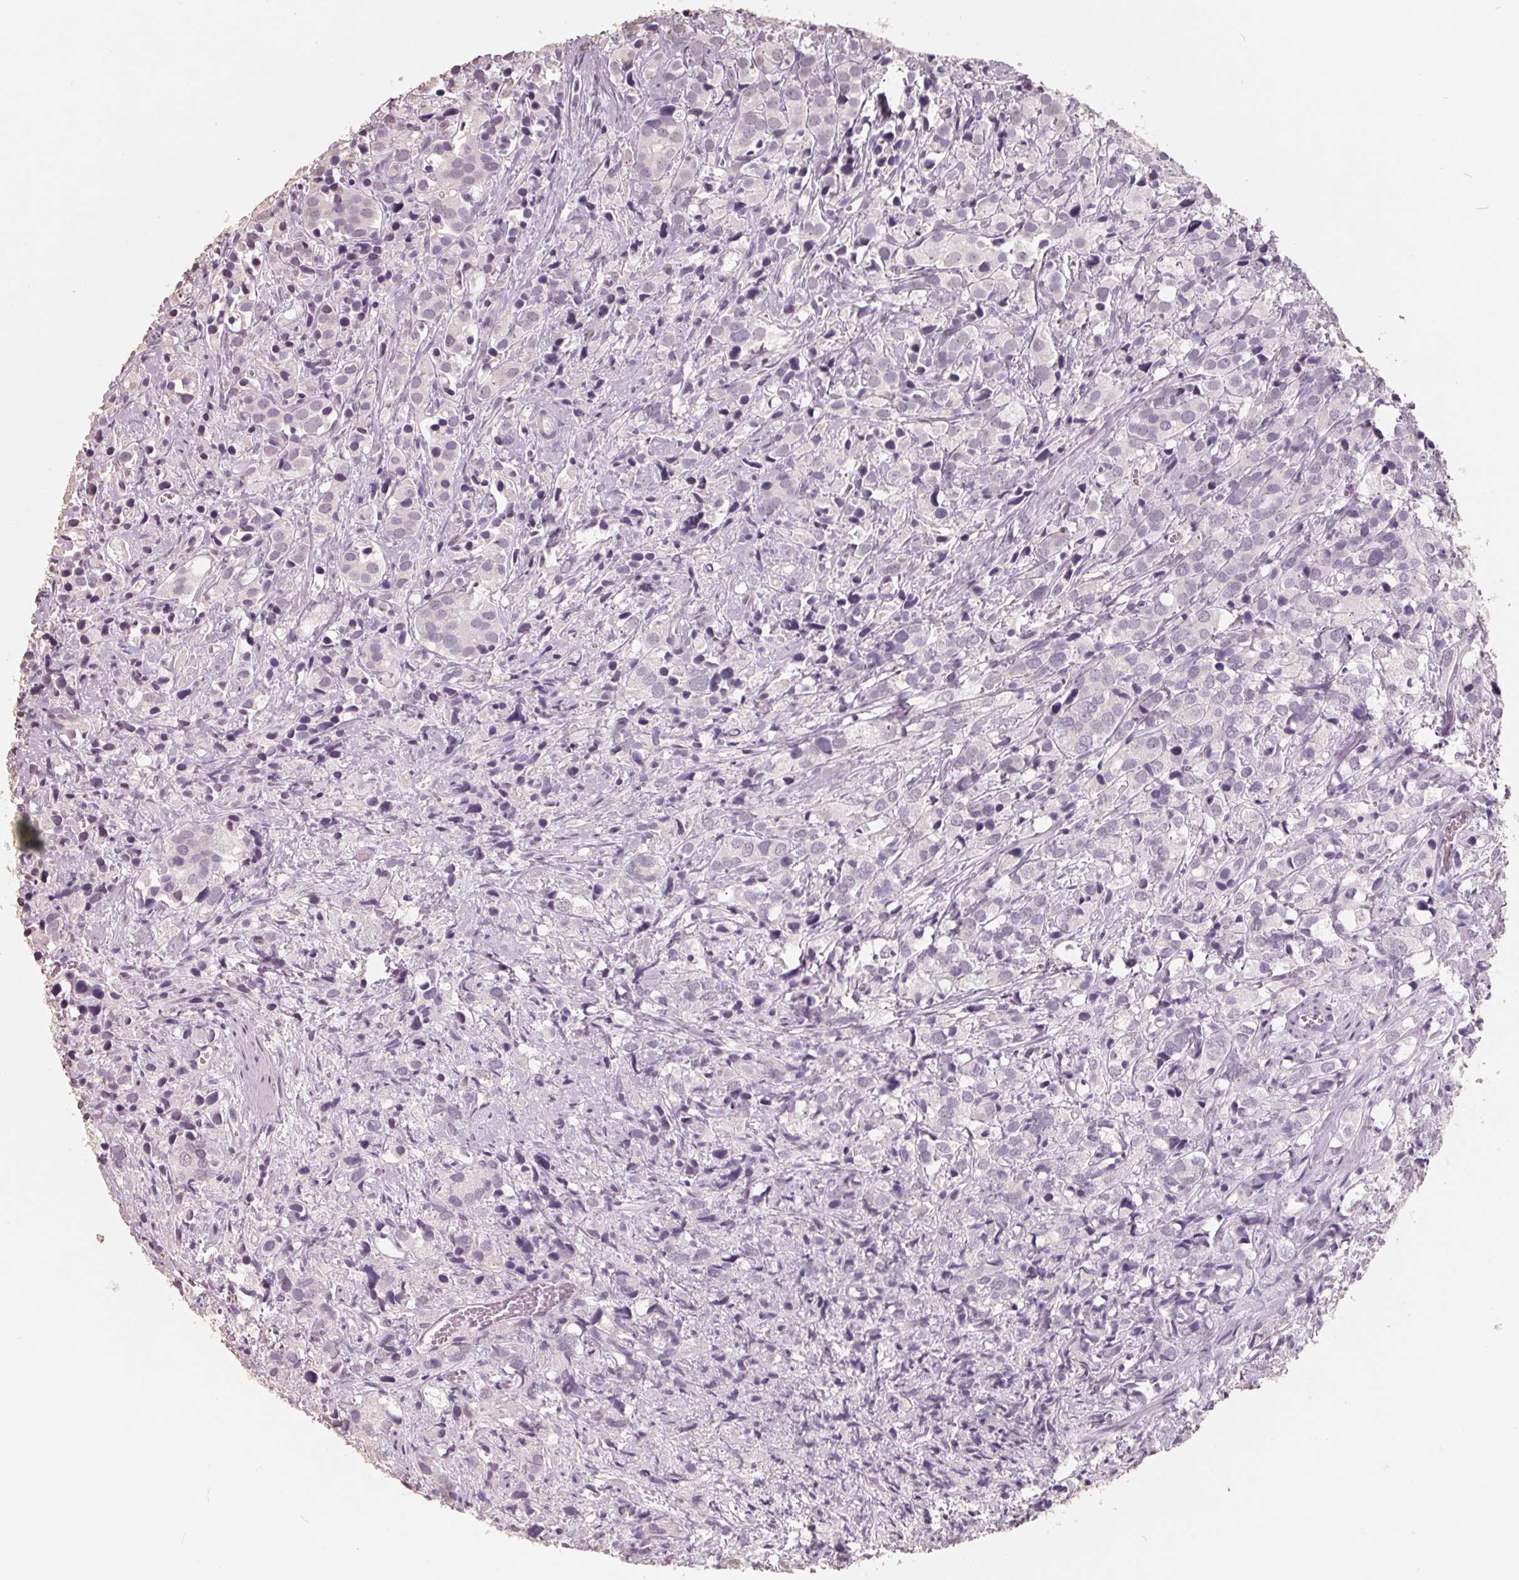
{"staining": {"intensity": "negative", "quantity": "none", "location": "none"}, "tissue": "prostate cancer", "cell_type": "Tumor cells", "image_type": "cancer", "snomed": [{"axis": "morphology", "description": "Adenocarcinoma, High grade"}, {"axis": "topography", "description": "Prostate"}], "caption": "Tumor cells are negative for brown protein staining in prostate cancer.", "gene": "FTCD", "patient": {"sex": "male", "age": 86}}